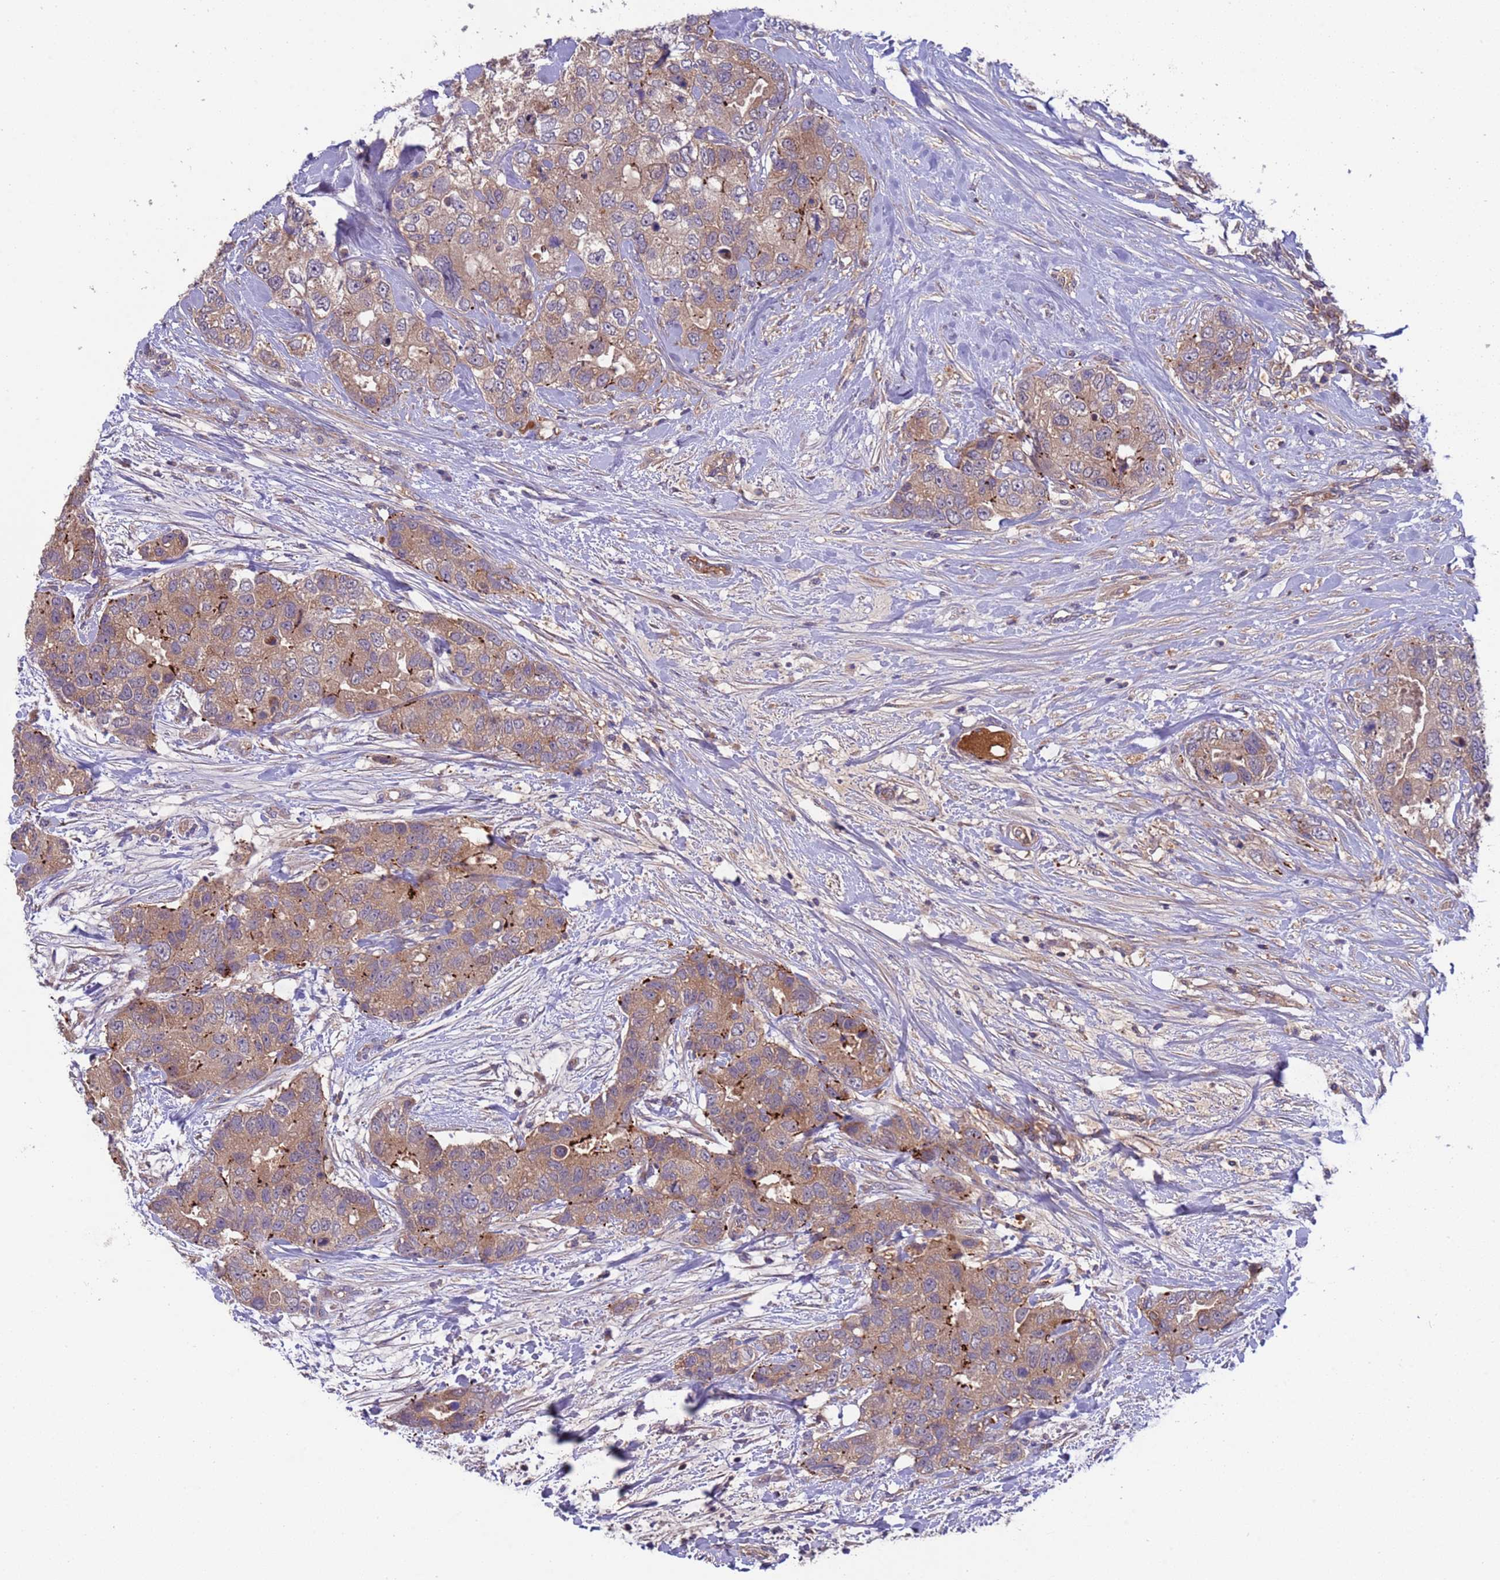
{"staining": {"intensity": "weak", "quantity": ">75%", "location": "cytoplasmic/membranous"}, "tissue": "breast cancer", "cell_type": "Tumor cells", "image_type": "cancer", "snomed": [{"axis": "morphology", "description": "Duct carcinoma"}, {"axis": "topography", "description": "Breast"}], "caption": "Weak cytoplasmic/membranous protein expression is appreciated in about >75% of tumor cells in breast invasive ductal carcinoma. (DAB (3,3'-diaminobenzidine) IHC, brown staining for protein, blue staining for nuclei).", "gene": "PARP16", "patient": {"sex": "female", "age": 62}}